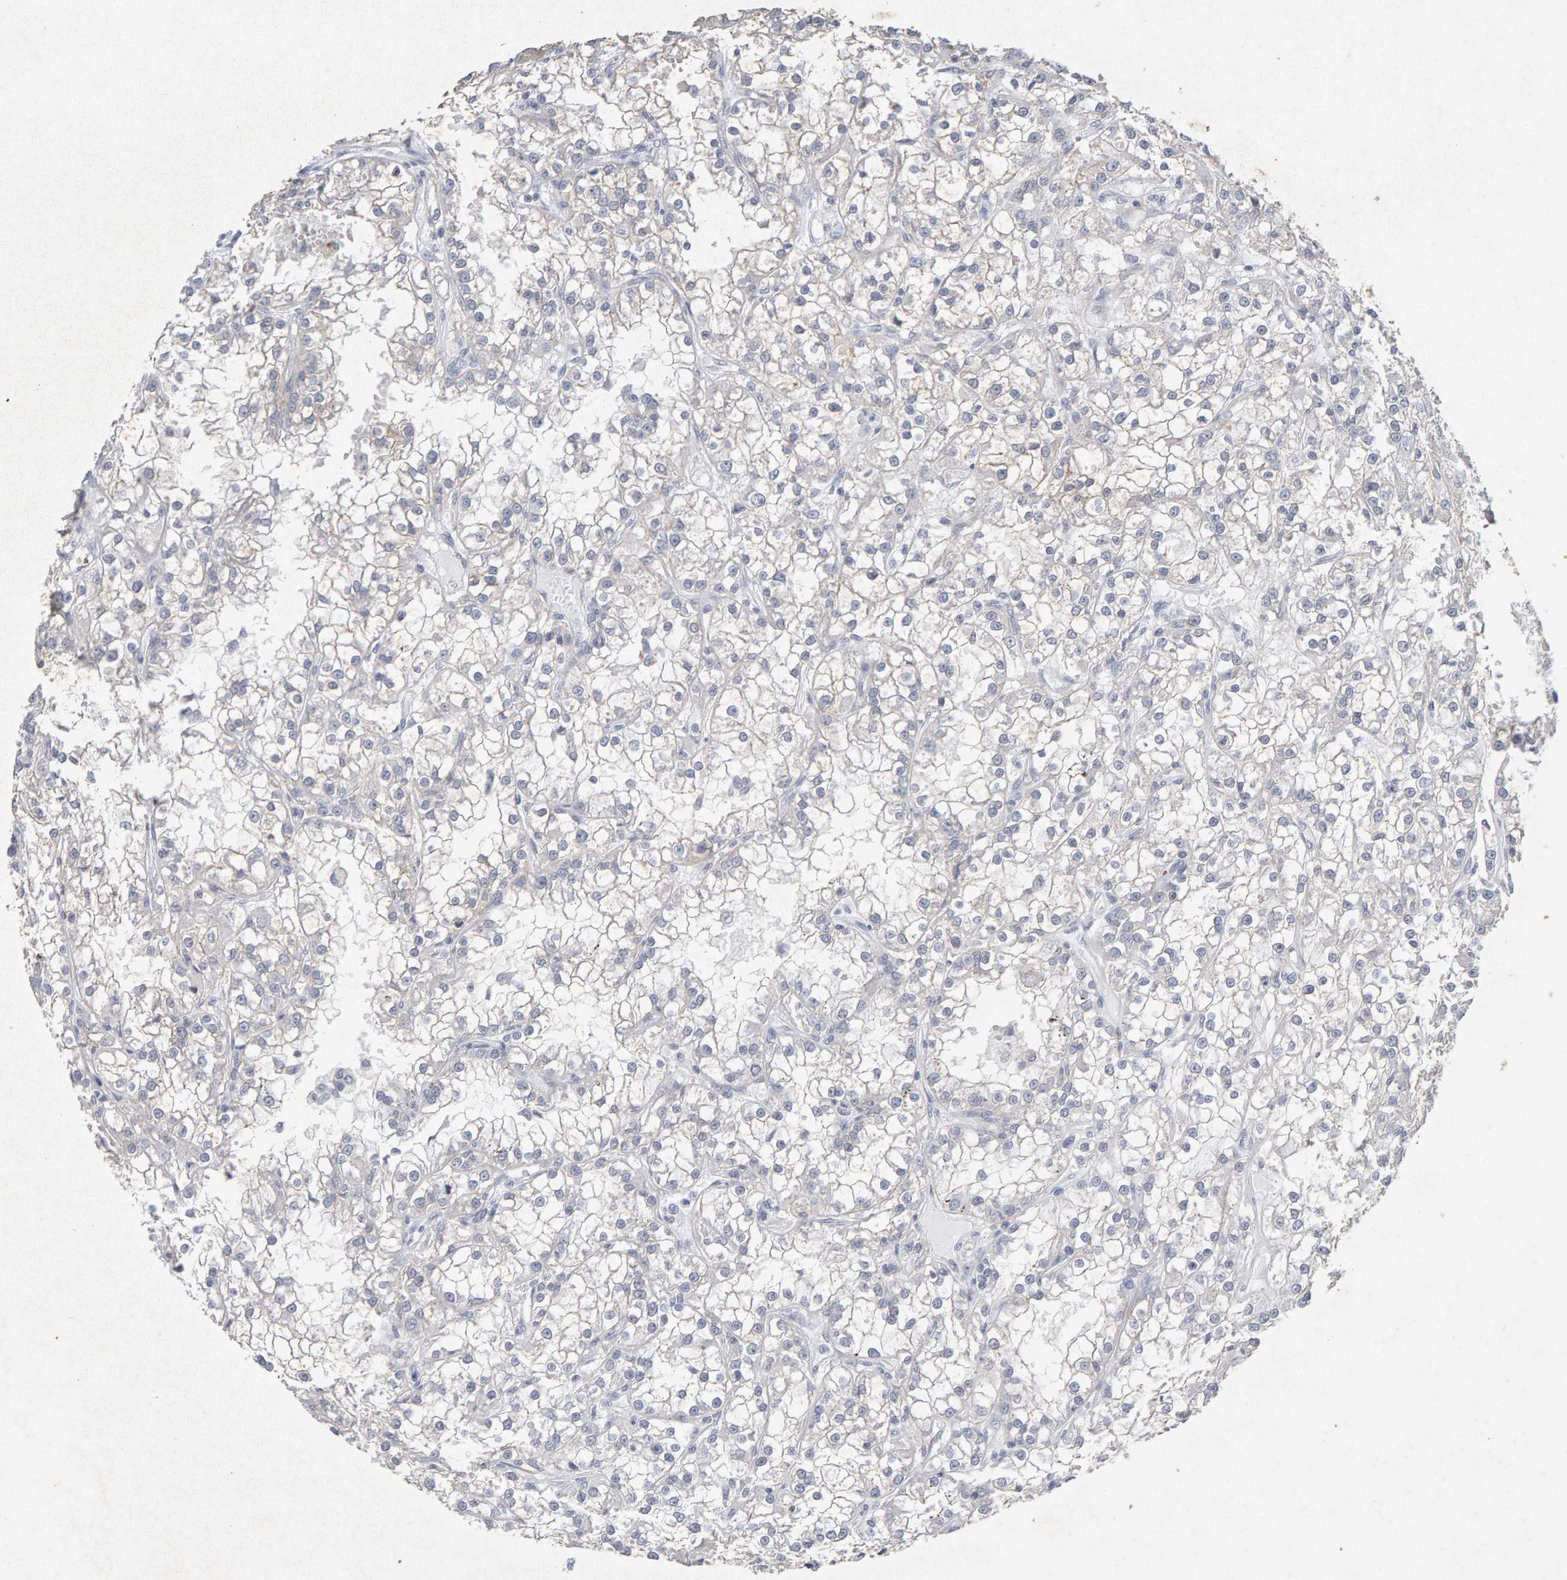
{"staining": {"intensity": "negative", "quantity": "none", "location": "none"}, "tissue": "renal cancer", "cell_type": "Tumor cells", "image_type": "cancer", "snomed": [{"axis": "morphology", "description": "Adenocarcinoma, NOS"}, {"axis": "topography", "description": "Kidney"}], "caption": "A high-resolution photomicrograph shows immunohistochemistry staining of renal adenocarcinoma, which exhibits no significant positivity in tumor cells.", "gene": "PTPRM", "patient": {"sex": "female", "age": 52}}